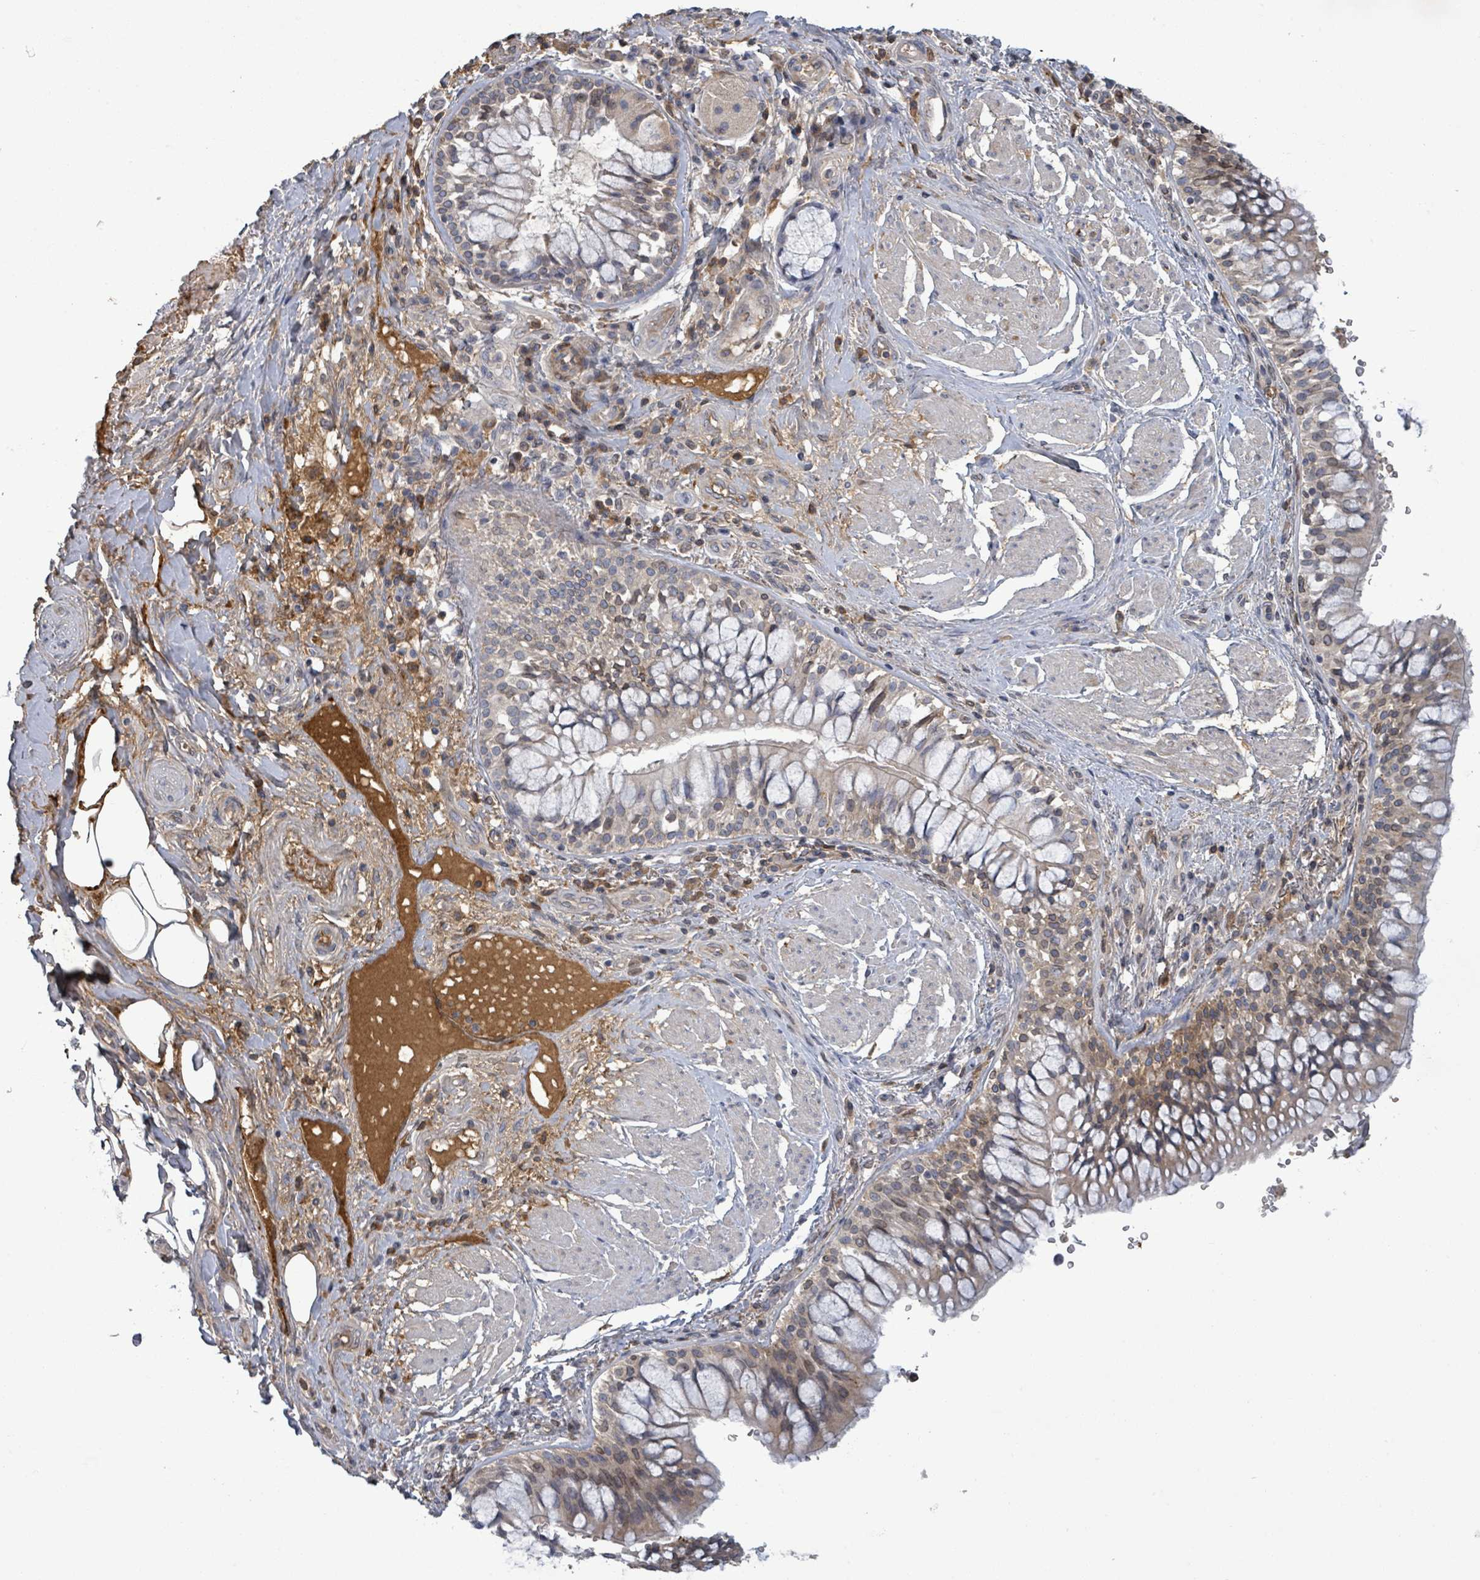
{"staining": {"intensity": "negative", "quantity": "none", "location": "none"}, "tissue": "adipose tissue", "cell_type": "Adipocytes", "image_type": "normal", "snomed": [{"axis": "morphology", "description": "Normal tissue, NOS"}, {"axis": "morphology", "description": "Squamous cell carcinoma, NOS"}, {"axis": "topography", "description": "Bronchus"}, {"axis": "topography", "description": "Lung"}], "caption": "IHC micrograph of benign adipose tissue stained for a protein (brown), which exhibits no expression in adipocytes.", "gene": "GRM8", "patient": {"sex": "male", "age": 64}}